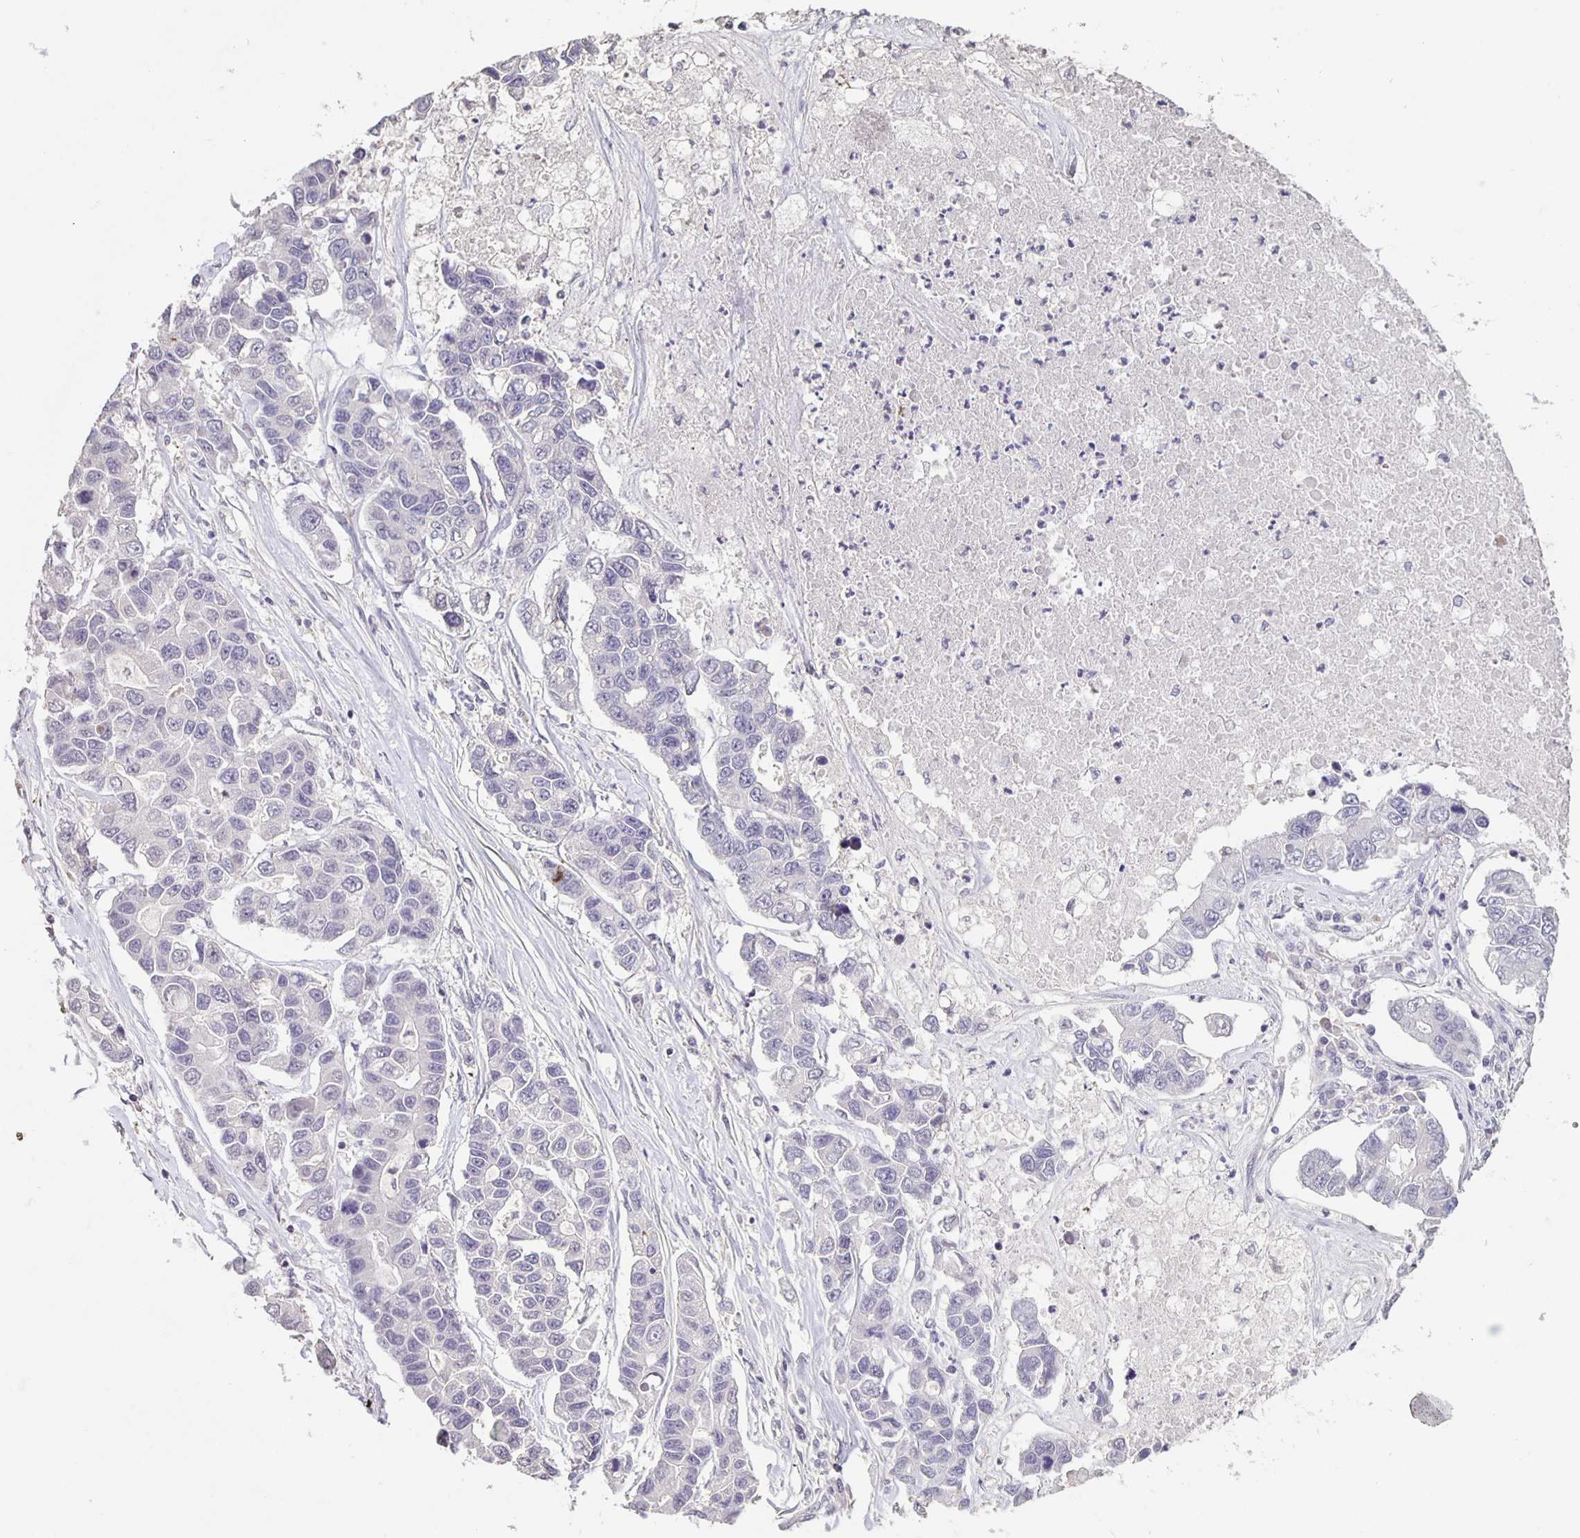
{"staining": {"intensity": "negative", "quantity": "none", "location": "none"}, "tissue": "lung cancer", "cell_type": "Tumor cells", "image_type": "cancer", "snomed": [{"axis": "morphology", "description": "Adenocarcinoma, NOS"}, {"axis": "topography", "description": "Bronchus"}, {"axis": "topography", "description": "Lung"}], "caption": "High magnification brightfield microscopy of lung adenocarcinoma stained with DAB (3,3'-diaminobenzidine) (brown) and counterstained with hematoxylin (blue): tumor cells show no significant positivity.", "gene": "INSL5", "patient": {"sex": "female", "age": 51}}